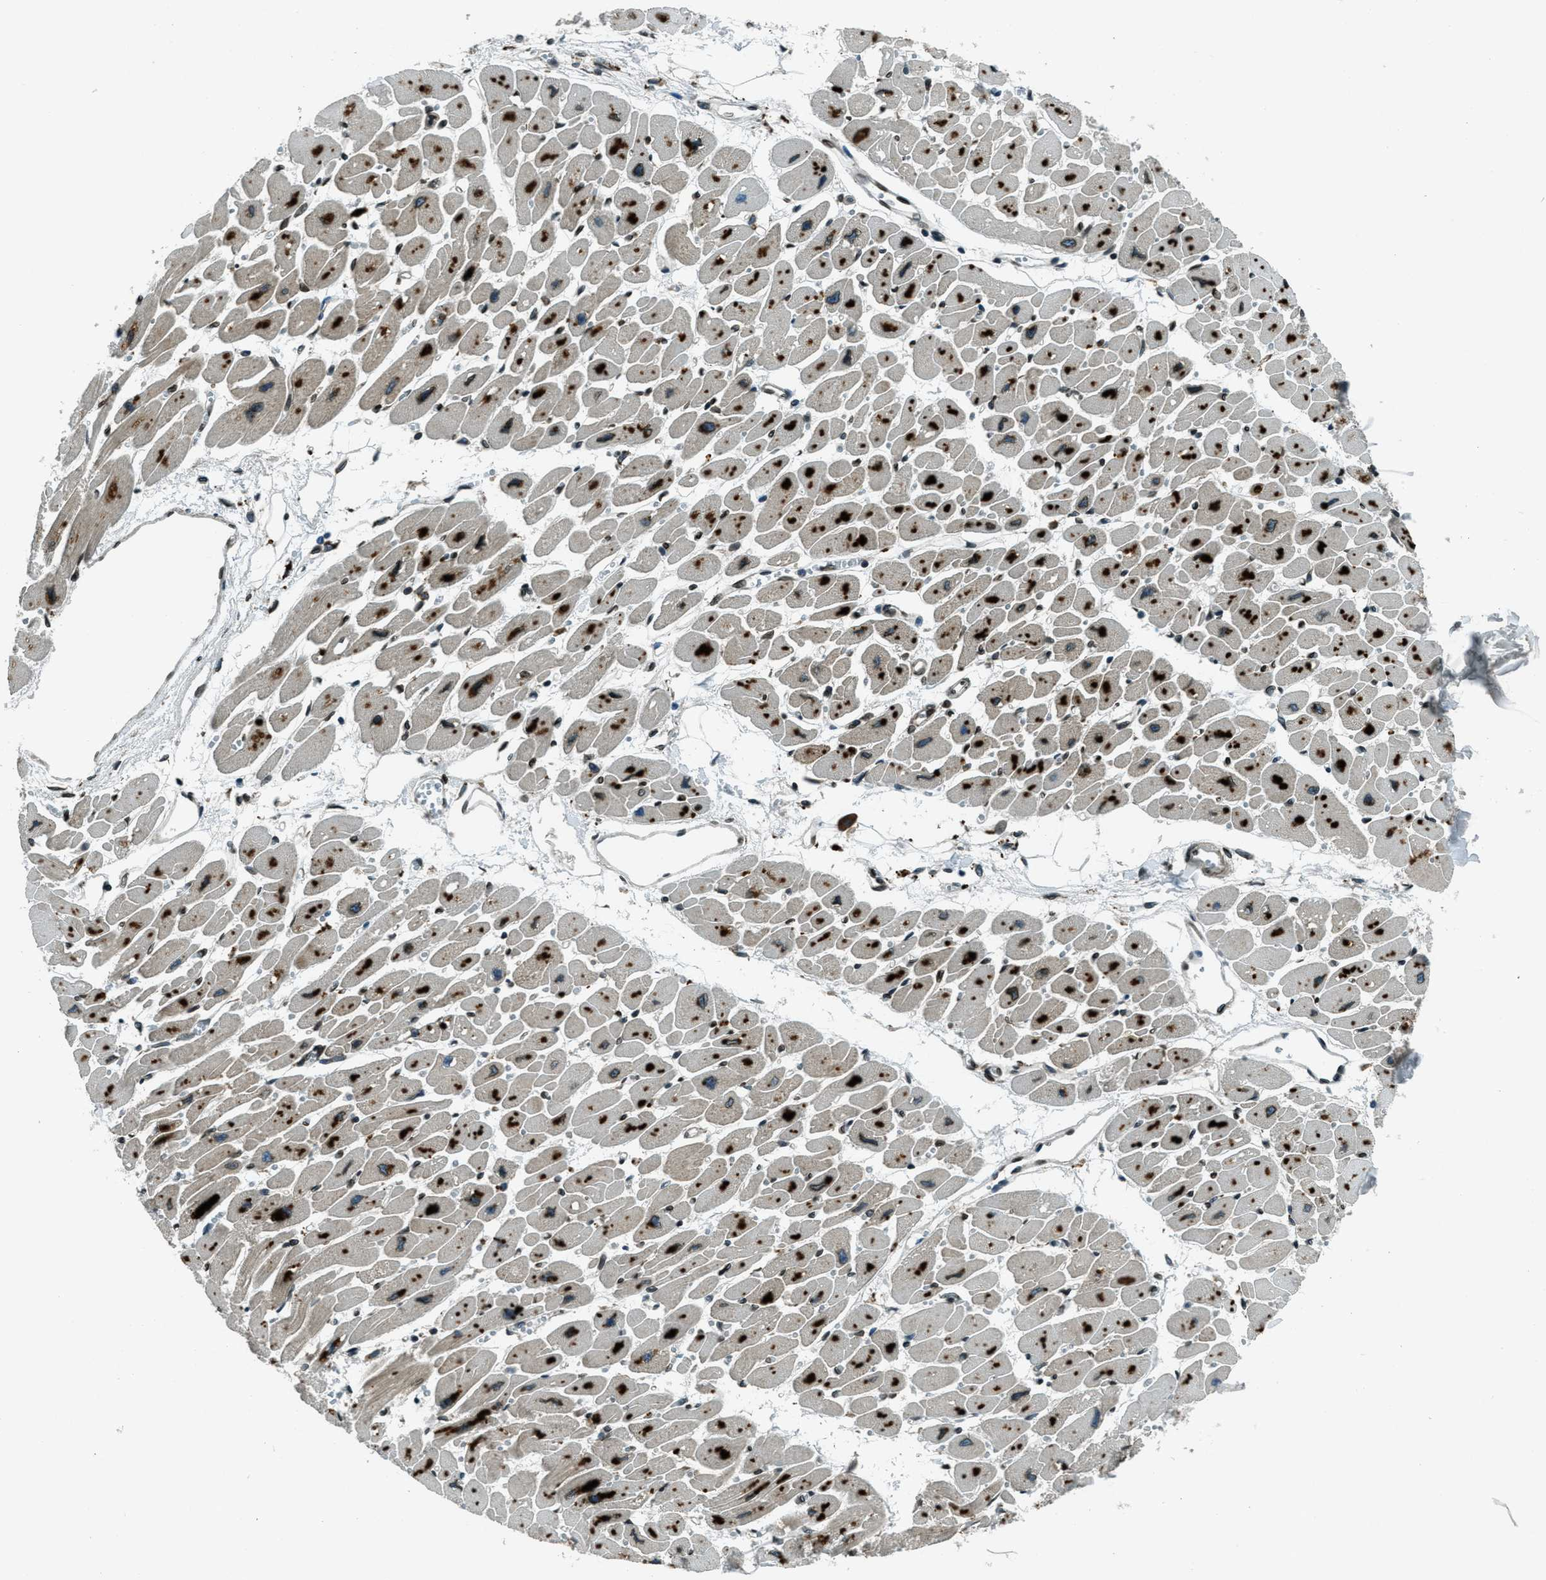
{"staining": {"intensity": "strong", "quantity": ">75%", "location": "cytoplasmic/membranous,nuclear"}, "tissue": "heart muscle", "cell_type": "Cardiomyocytes", "image_type": "normal", "snomed": [{"axis": "morphology", "description": "Normal tissue, NOS"}, {"axis": "topography", "description": "Heart"}], "caption": "IHC photomicrograph of normal heart muscle: human heart muscle stained using immunohistochemistry shows high levels of strong protein expression localized specifically in the cytoplasmic/membranous,nuclear of cardiomyocytes, appearing as a cytoplasmic/membranous,nuclear brown color.", "gene": "LEMD2", "patient": {"sex": "female", "age": 54}}